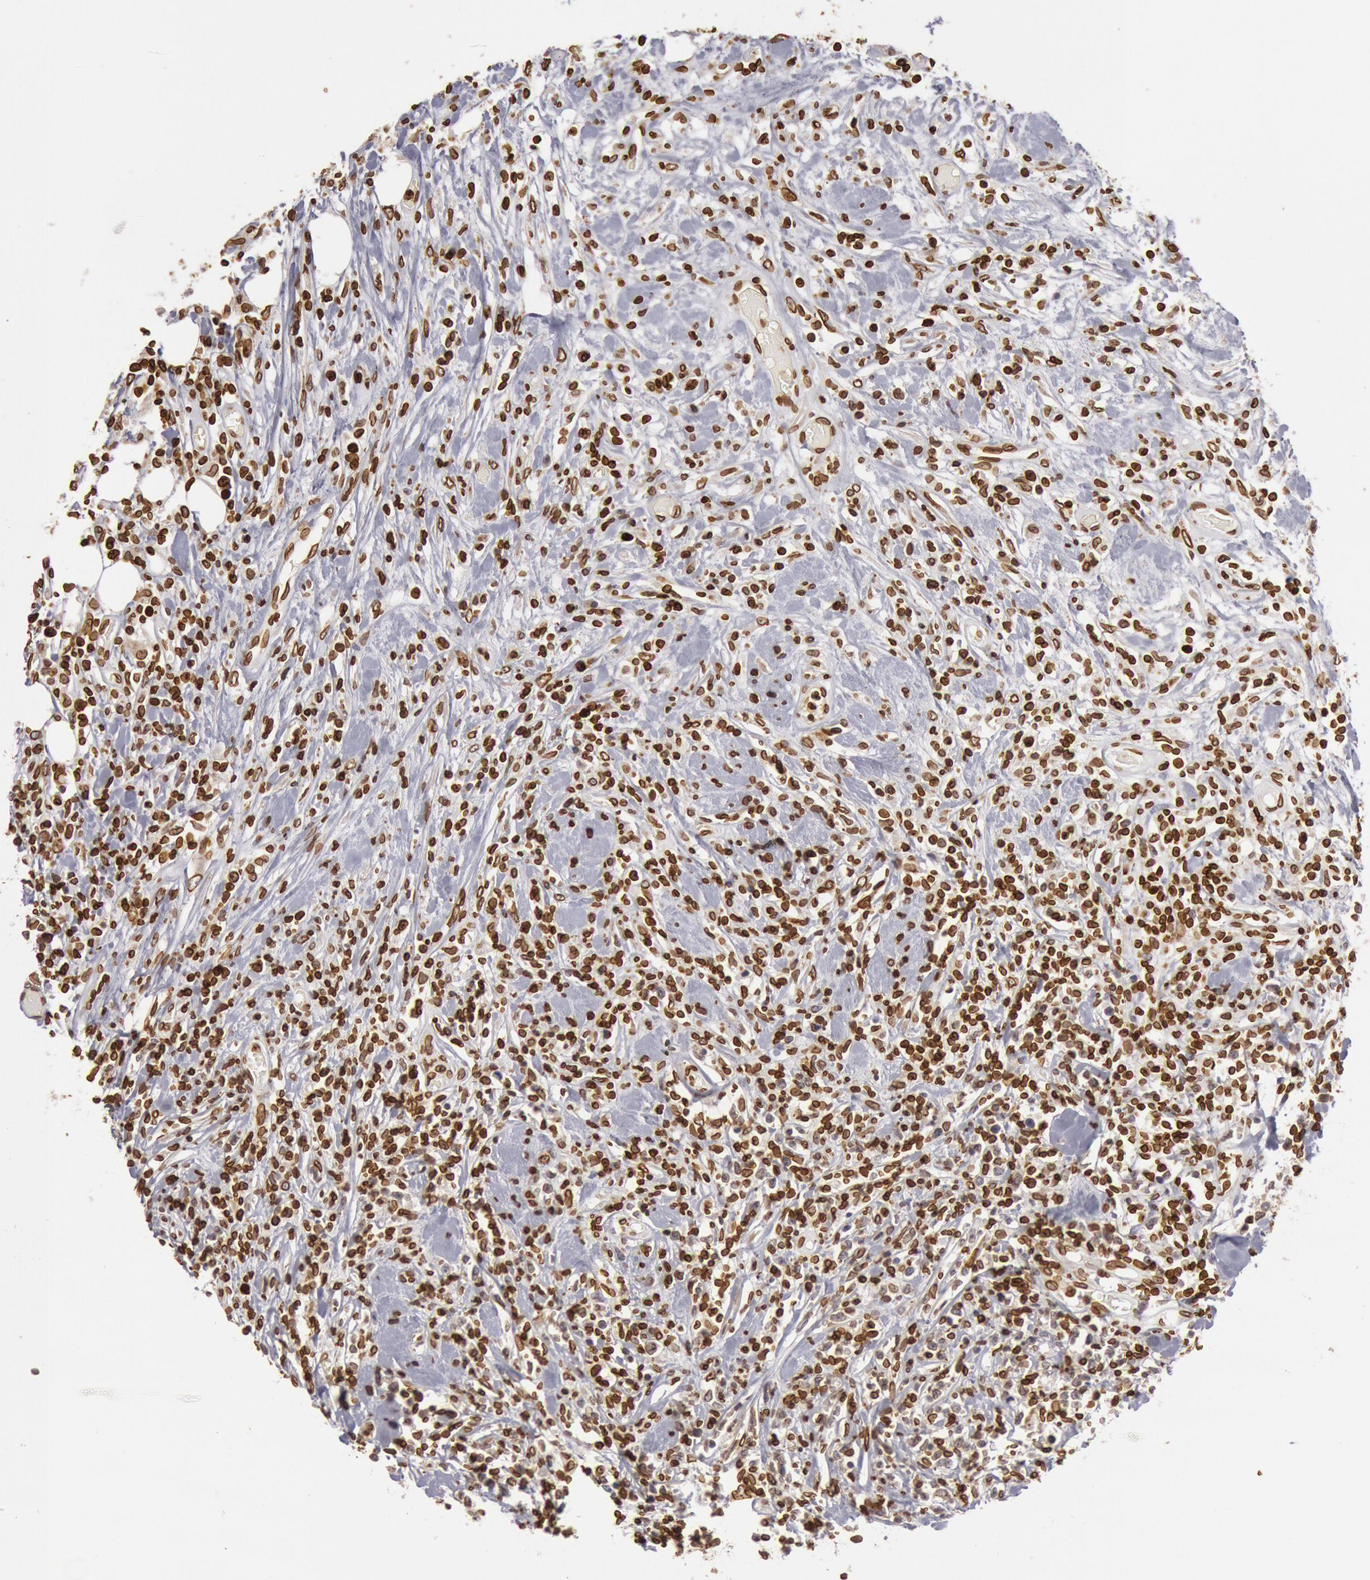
{"staining": {"intensity": "moderate", "quantity": ">75%", "location": "cytoplasmic/membranous,nuclear"}, "tissue": "lymphoma", "cell_type": "Tumor cells", "image_type": "cancer", "snomed": [{"axis": "morphology", "description": "Malignant lymphoma, non-Hodgkin's type, High grade"}, {"axis": "topography", "description": "Colon"}], "caption": "Malignant lymphoma, non-Hodgkin's type (high-grade) stained with DAB immunohistochemistry (IHC) exhibits medium levels of moderate cytoplasmic/membranous and nuclear staining in approximately >75% of tumor cells.", "gene": "SUN2", "patient": {"sex": "male", "age": 82}}